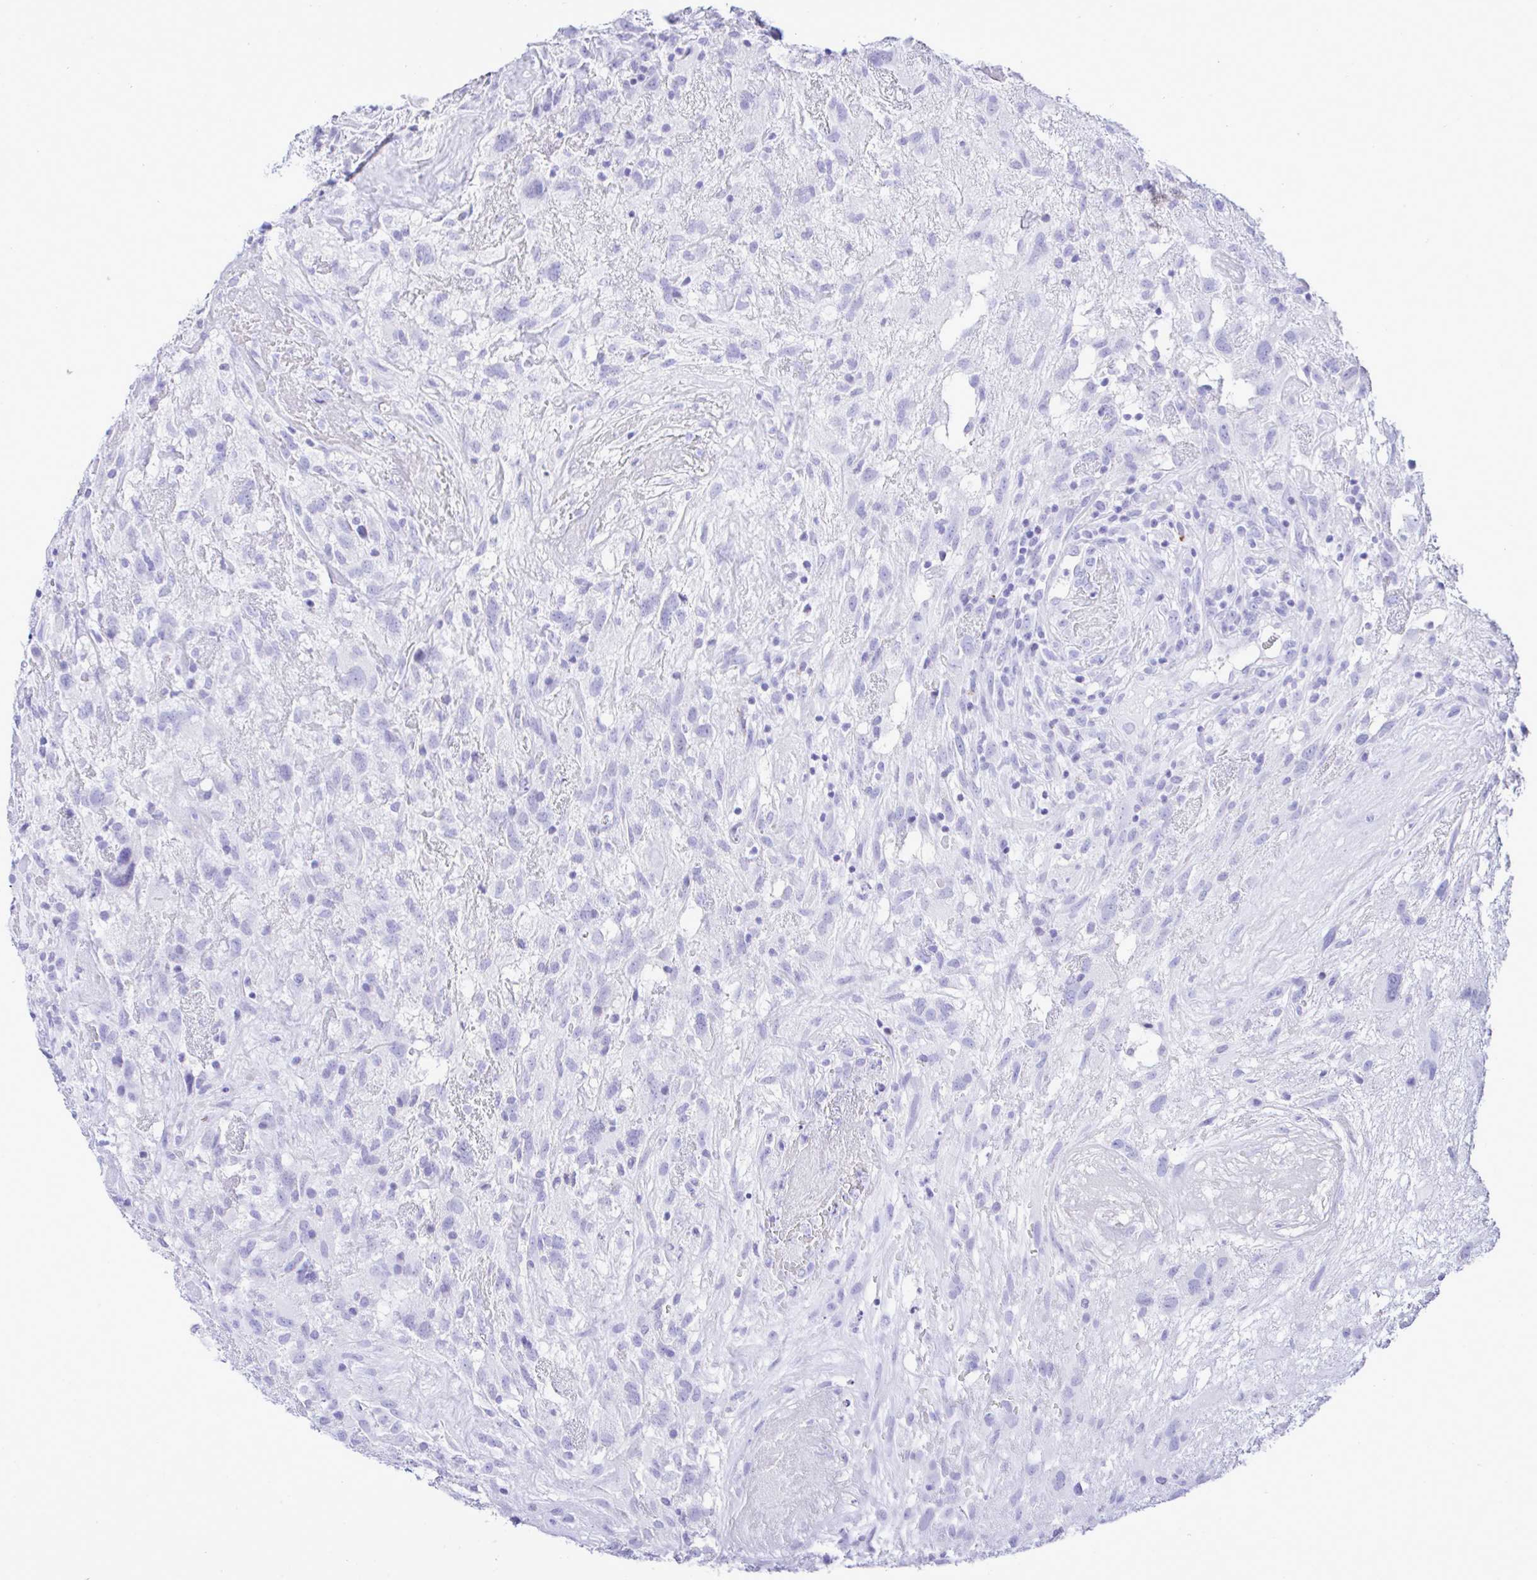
{"staining": {"intensity": "negative", "quantity": "none", "location": "none"}, "tissue": "glioma", "cell_type": "Tumor cells", "image_type": "cancer", "snomed": [{"axis": "morphology", "description": "Glioma, malignant, High grade"}, {"axis": "topography", "description": "Brain"}], "caption": "Immunohistochemistry (IHC) image of neoplastic tissue: glioma stained with DAB displays no significant protein expression in tumor cells.", "gene": "SELENOV", "patient": {"sex": "male", "age": 46}}